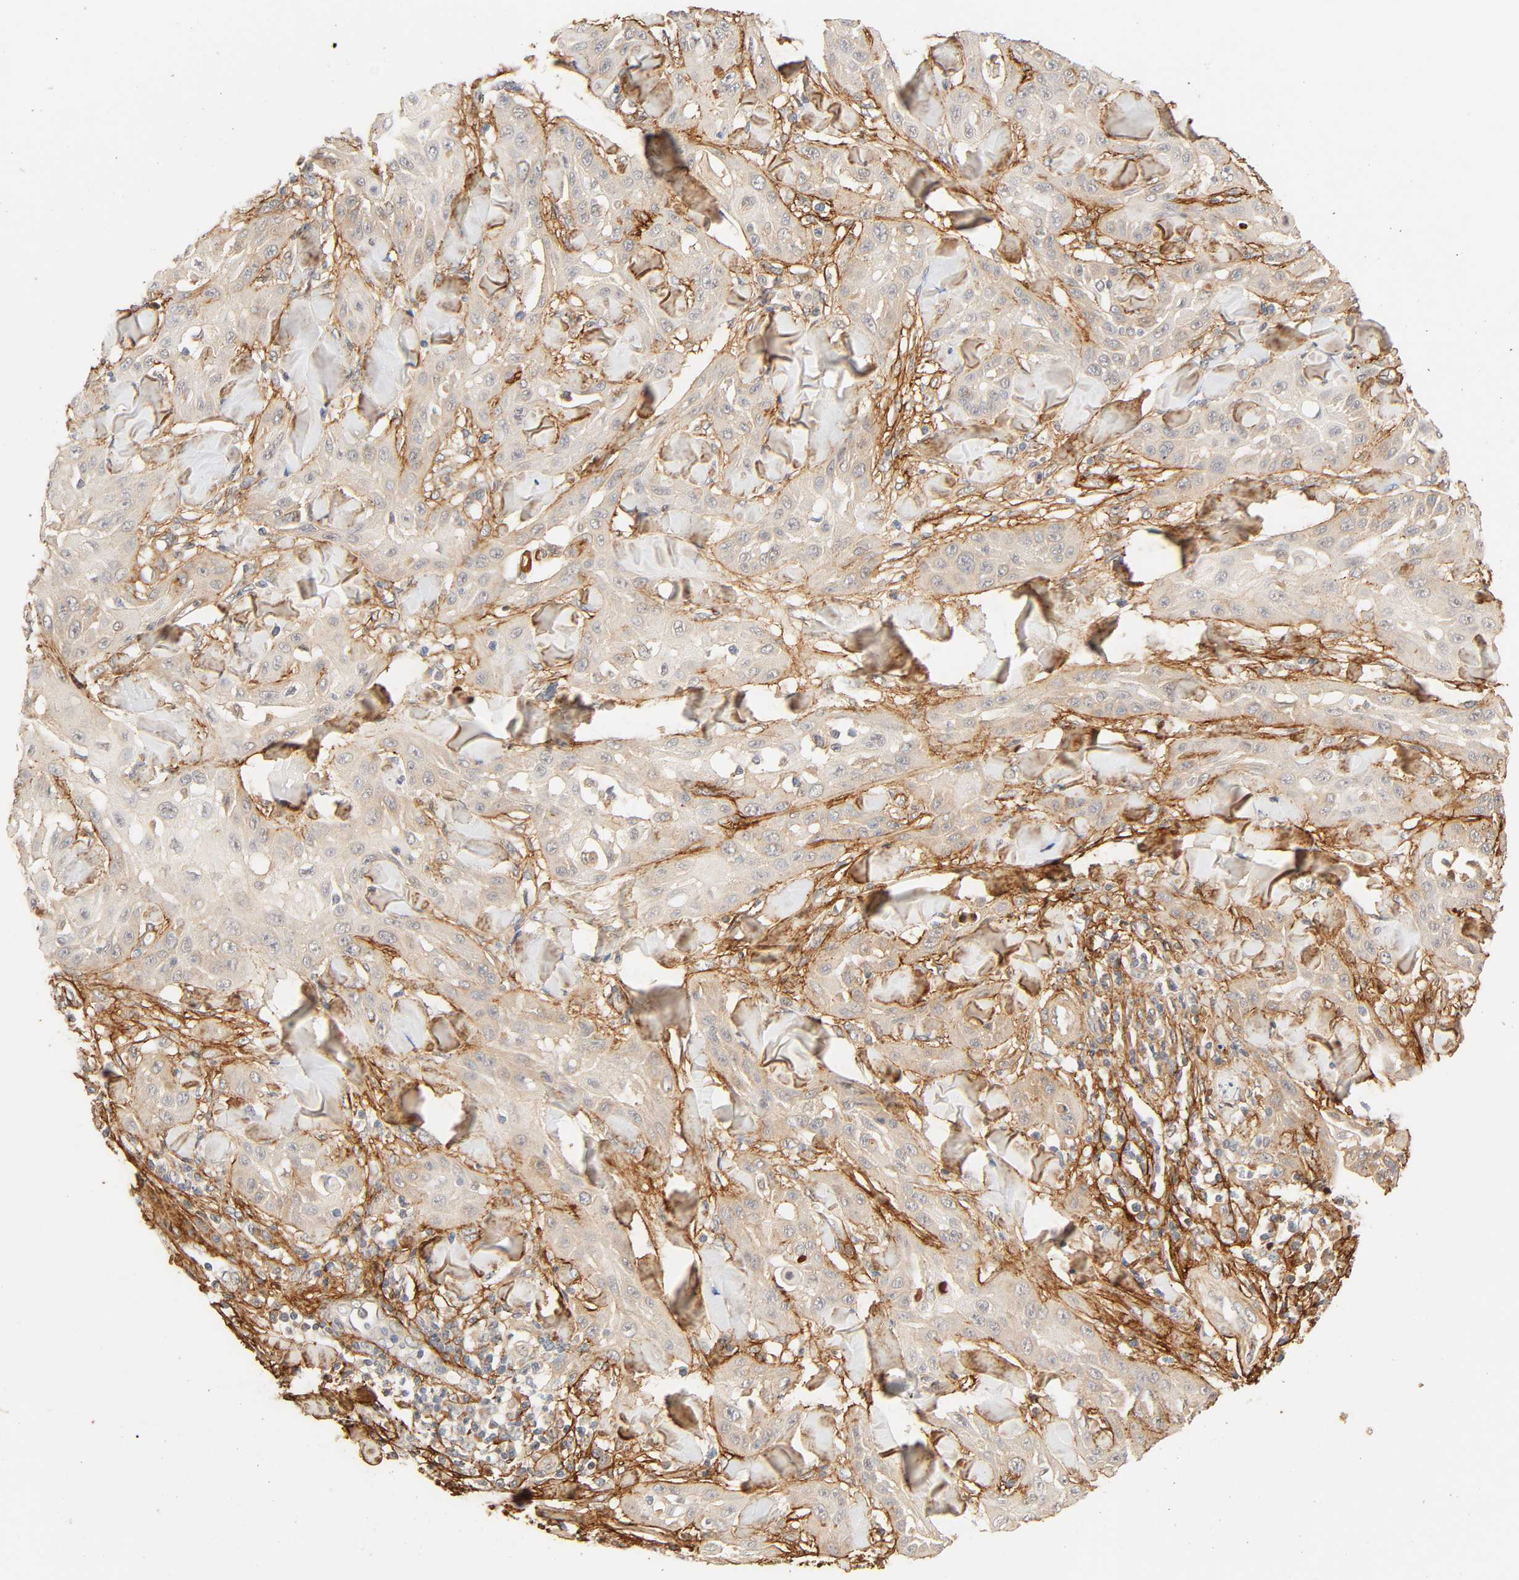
{"staining": {"intensity": "weak", "quantity": "25%-75%", "location": "cytoplasmic/membranous"}, "tissue": "skin cancer", "cell_type": "Tumor cells", "image_type": "cancer", "snomed": [{"axis": "morphology", "description": "Squamous cell carcinoma, NOS"}, {"axis": "topography", "description": "Skin"}], "caption": "Skin cancer was stained to show a protein in brown. There is low levels of weak cytoplasmic/membranous expression in about 25%-75% of tumor cells. The protein is stained brown, and the nuclei are stained in blue (DAB (3,3'-diaminobenzidine) IHC with brightfield microscopy, high magnification).", "gene": "CACNA1G", "patient": {"sex": "male", "age": 24}}